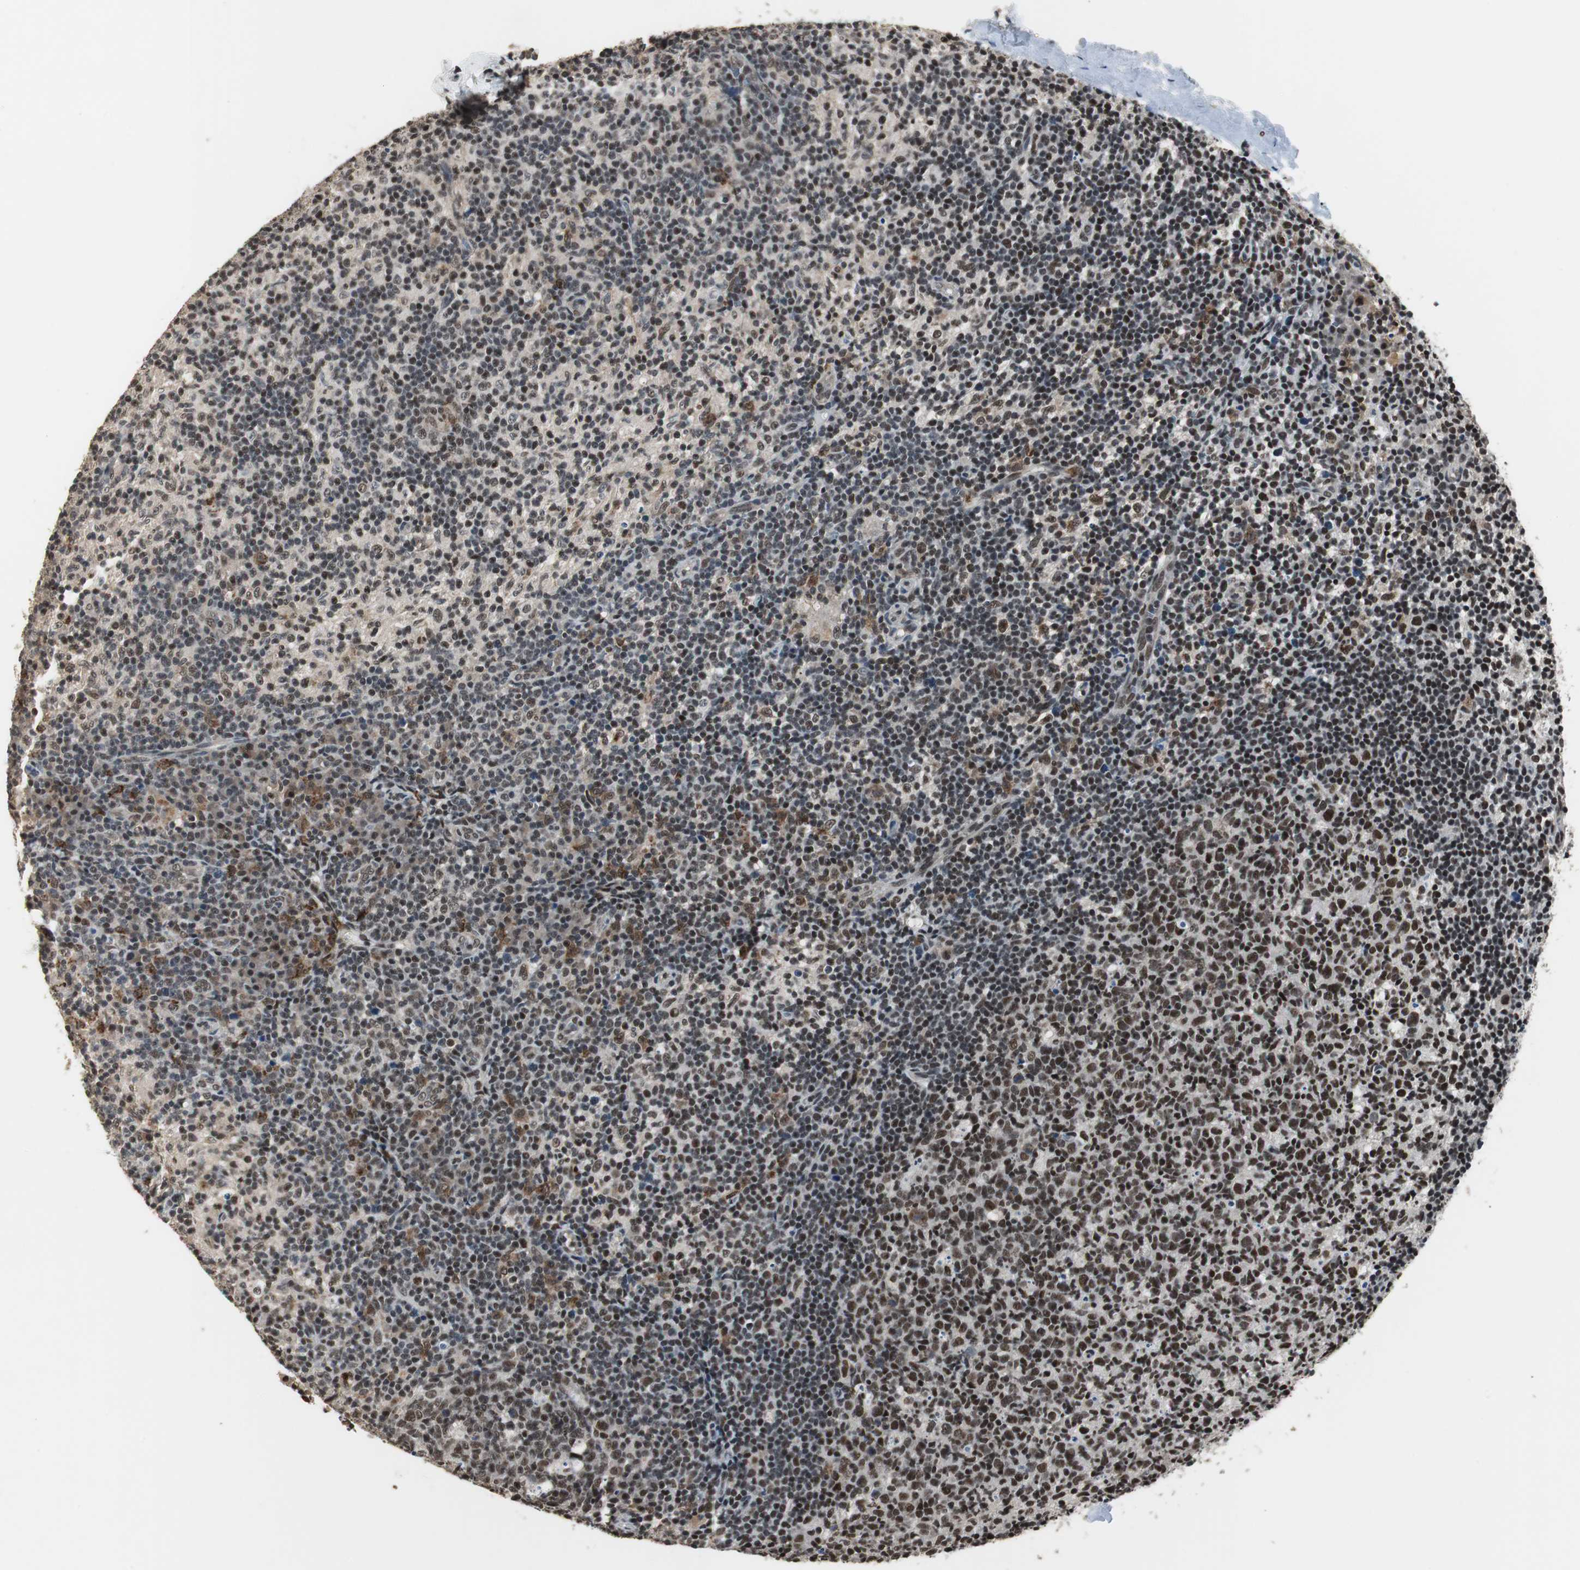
{"staining": {"intensity": "strong", "quantity": ">75%", "location": "nuclear"}, "tissue": "lymph node", "cell_type": "Germinal center cells", "image_type": "normal", "snomed": [{"axis": "morphology", "description": "Normal tissue, NOS"}, {"axis": "morphology", "description": "Inflammation, NOS"}, {"axis": "topography", "description": "Lymph node"}], "caption": "This histopathology image shows IHC staining of benign human lymph node, with high strong nuclear positivity in approximately >75% of germinal center cells.", "gene": "MKX", "patient": {"sex": "male", "age": 55}}